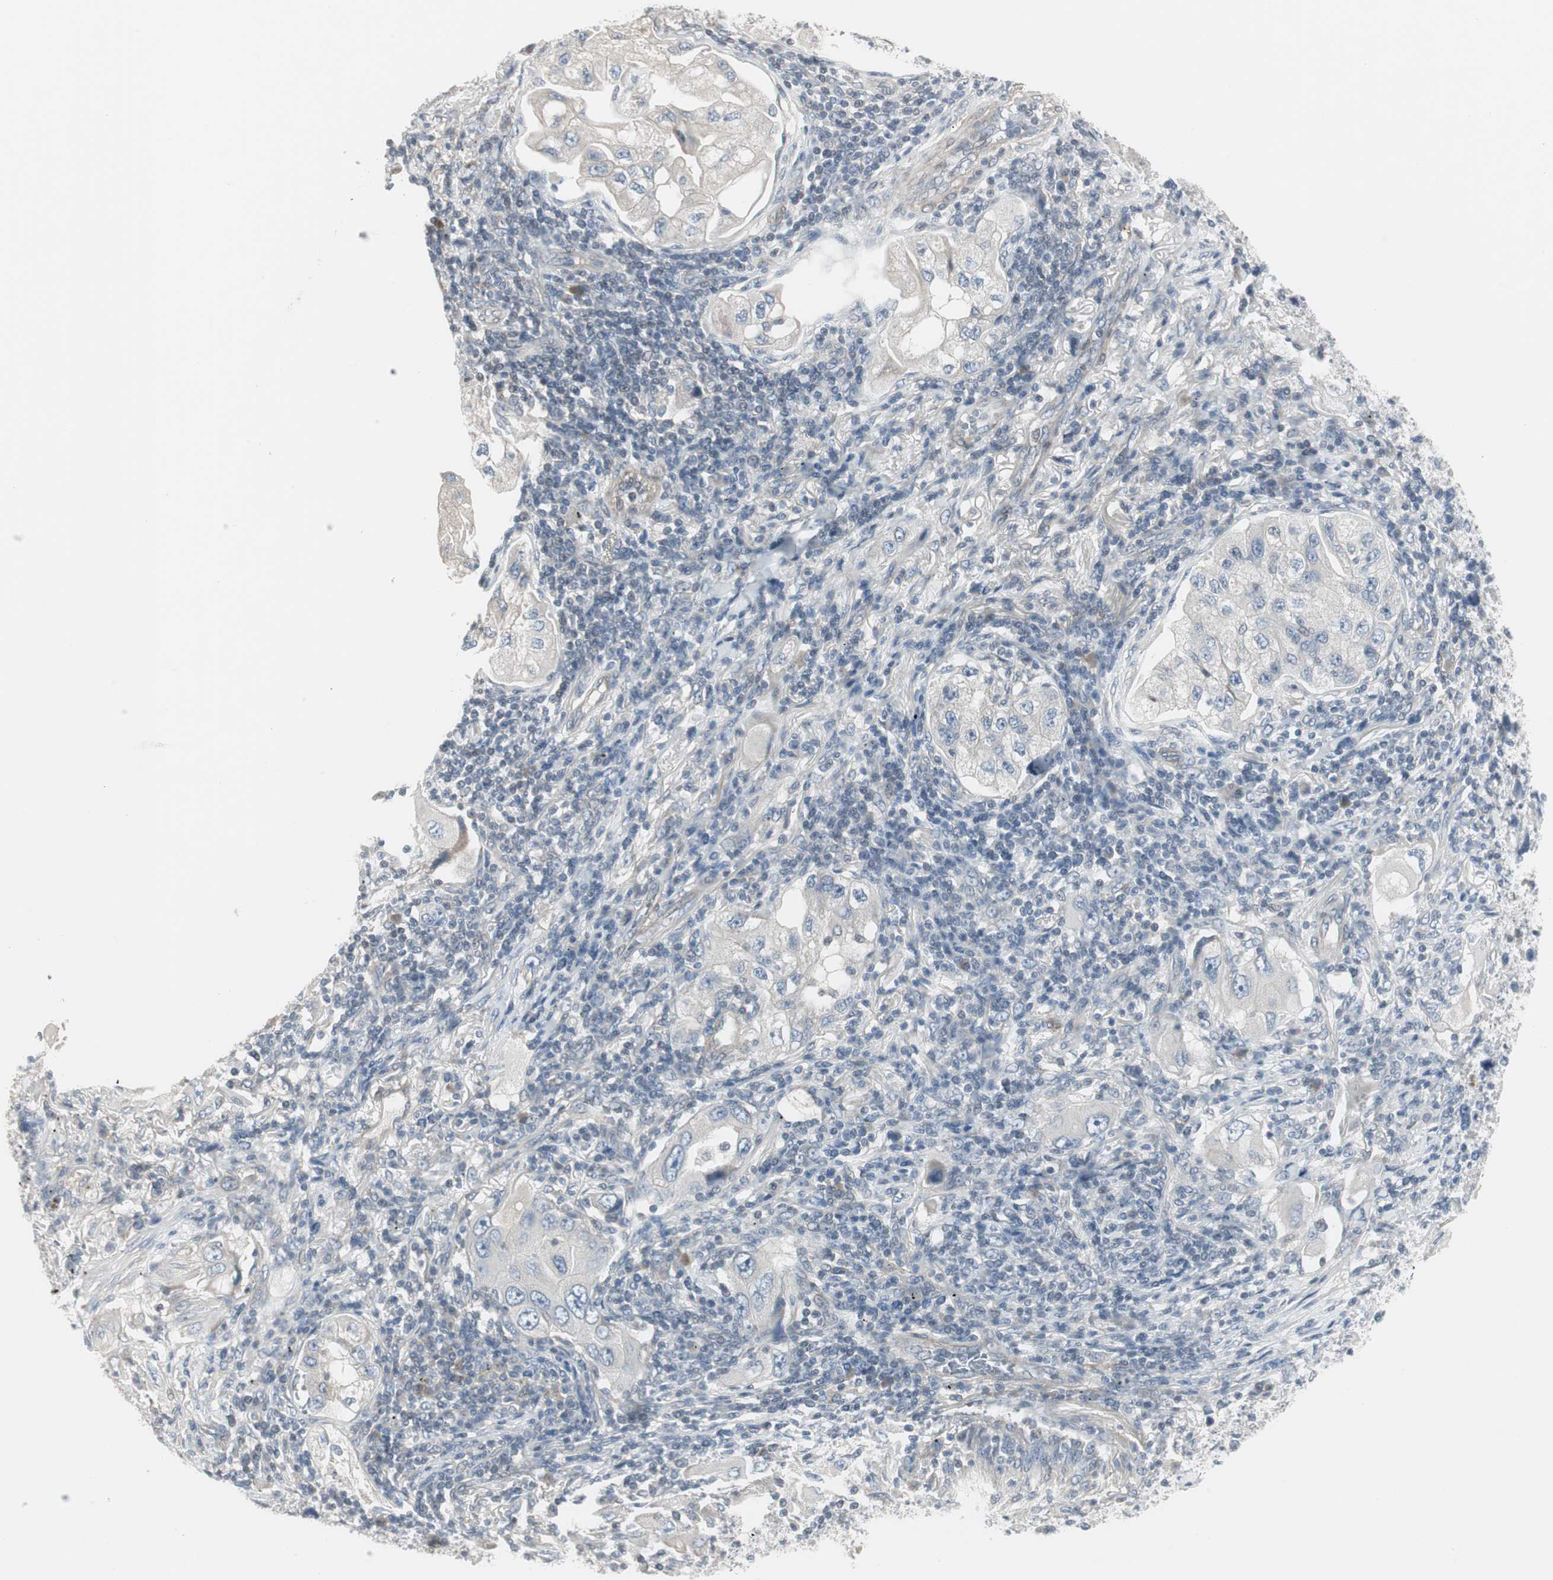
{"staining": {"intensity": "negative", "quantity": "none", "location": "none"}, "tissue": "lung cancer", "cell_type": "Tumor cells", "image_type": "cancer", "snomed": [{"axis": "morphology", "description": "Adenocarcinoma, NOS"}, {"axis": "topography", "description": "Lung"}], "caption": "Lung adenocarcinoma was stained to show a protein in brown. There is no significant positivity in tumor cells.", "gene": "DMPK", "patient": {"sex": "female", "age": 65}}